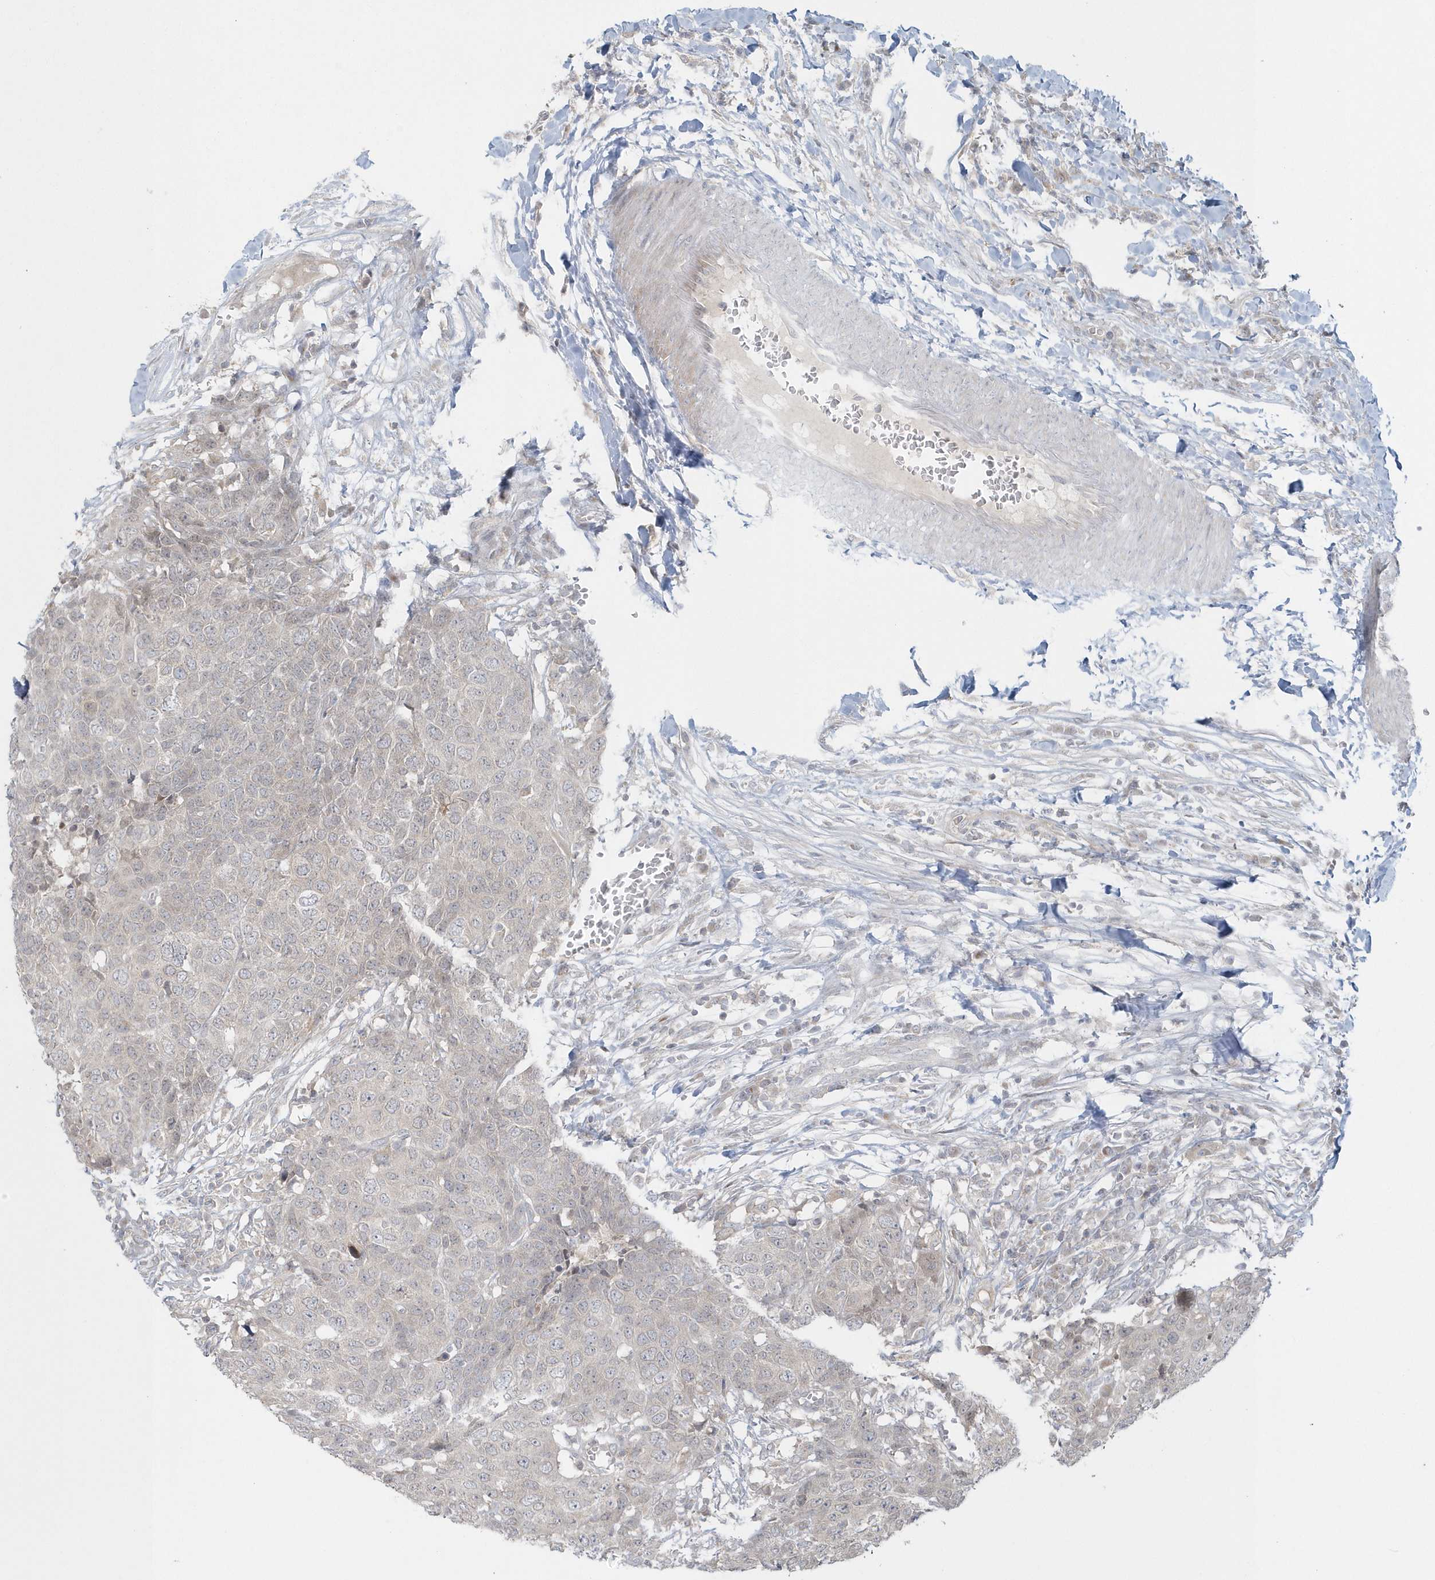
{"staining": {"intensity": "negative", "quantity": "none", "location": "none"}, "tissue": "head and neck cancer", "cell_type": "Tumor cells", "image_type": "cancer", "snomed": [{"axis": "morphology", "description": "Squamous cell carcinoma, NOS"}, {"axis": "topography", "description": "Head-Neck"}], "caption": "DAB immunohistochemical staining of human squamous cell carcinoma (head and neck) demonstrates no significant expression in tumor cells.", "gene": "BLTP3A", "patient": {"sex": "male", "age": 66}}